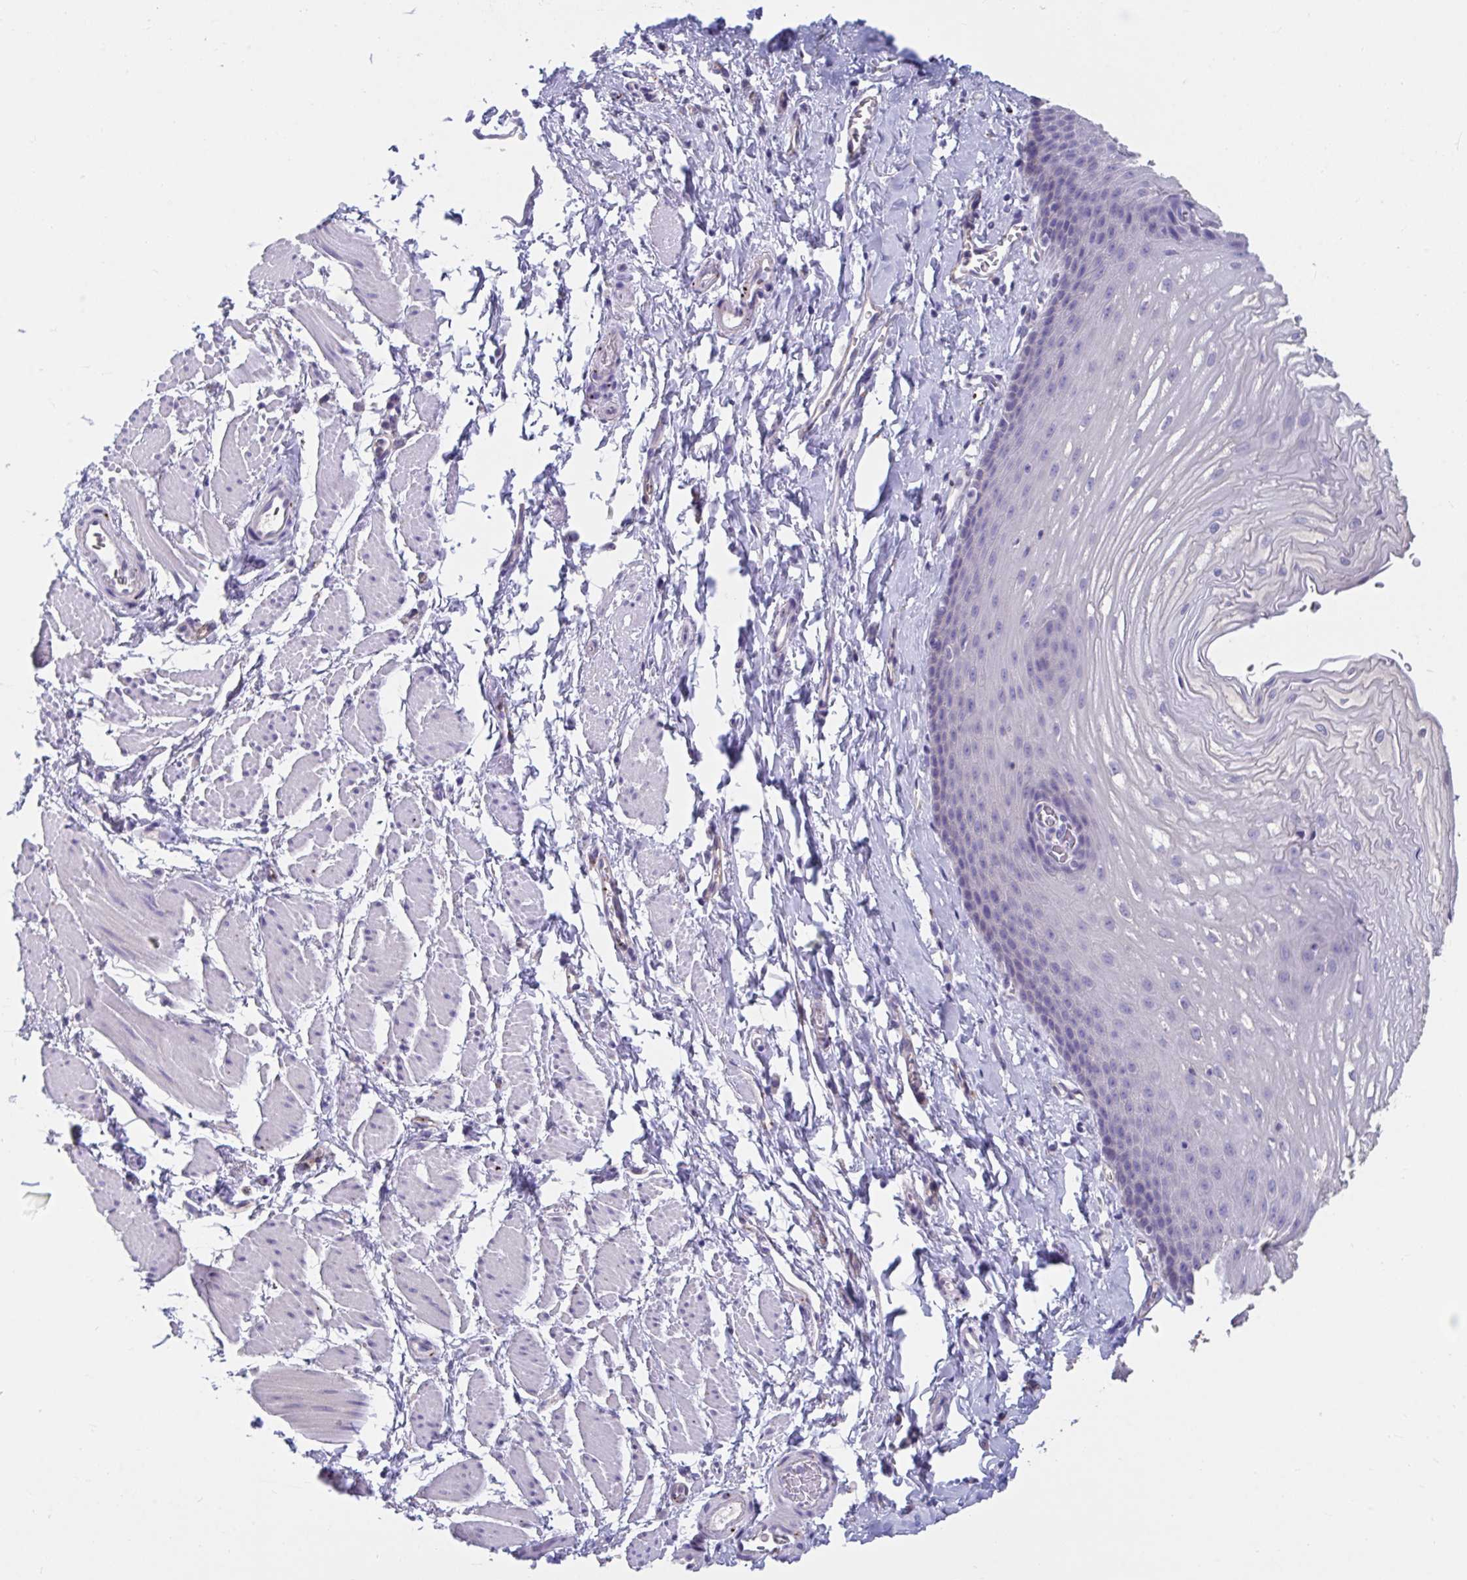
{"staining": {"intensity": "negative", "quantity": "none", "location": "none"}, "tissue": "esophagus", "cell_type": "Squamous epithelial cells", "image_type": "normal", "snomed": [{"axis": "morphology", "description": "Normal tissue, NOS"}, {"axis": "topography", "description": "Esophagus"}], "caption": "Immunohistochemistry histopathology image of normal esophagus: esophagus stained with DAB (3,3'-diaminobenzidine) demonstrates no significant protein positivity in squamous epithelial cells. (DAB (3,3'-diaminobenzidine) immunohistochemistry visualized using brightfield microscopy, high magnification).", "gene": "GPR162", "patient": {"sex": "male", "age": 70}}